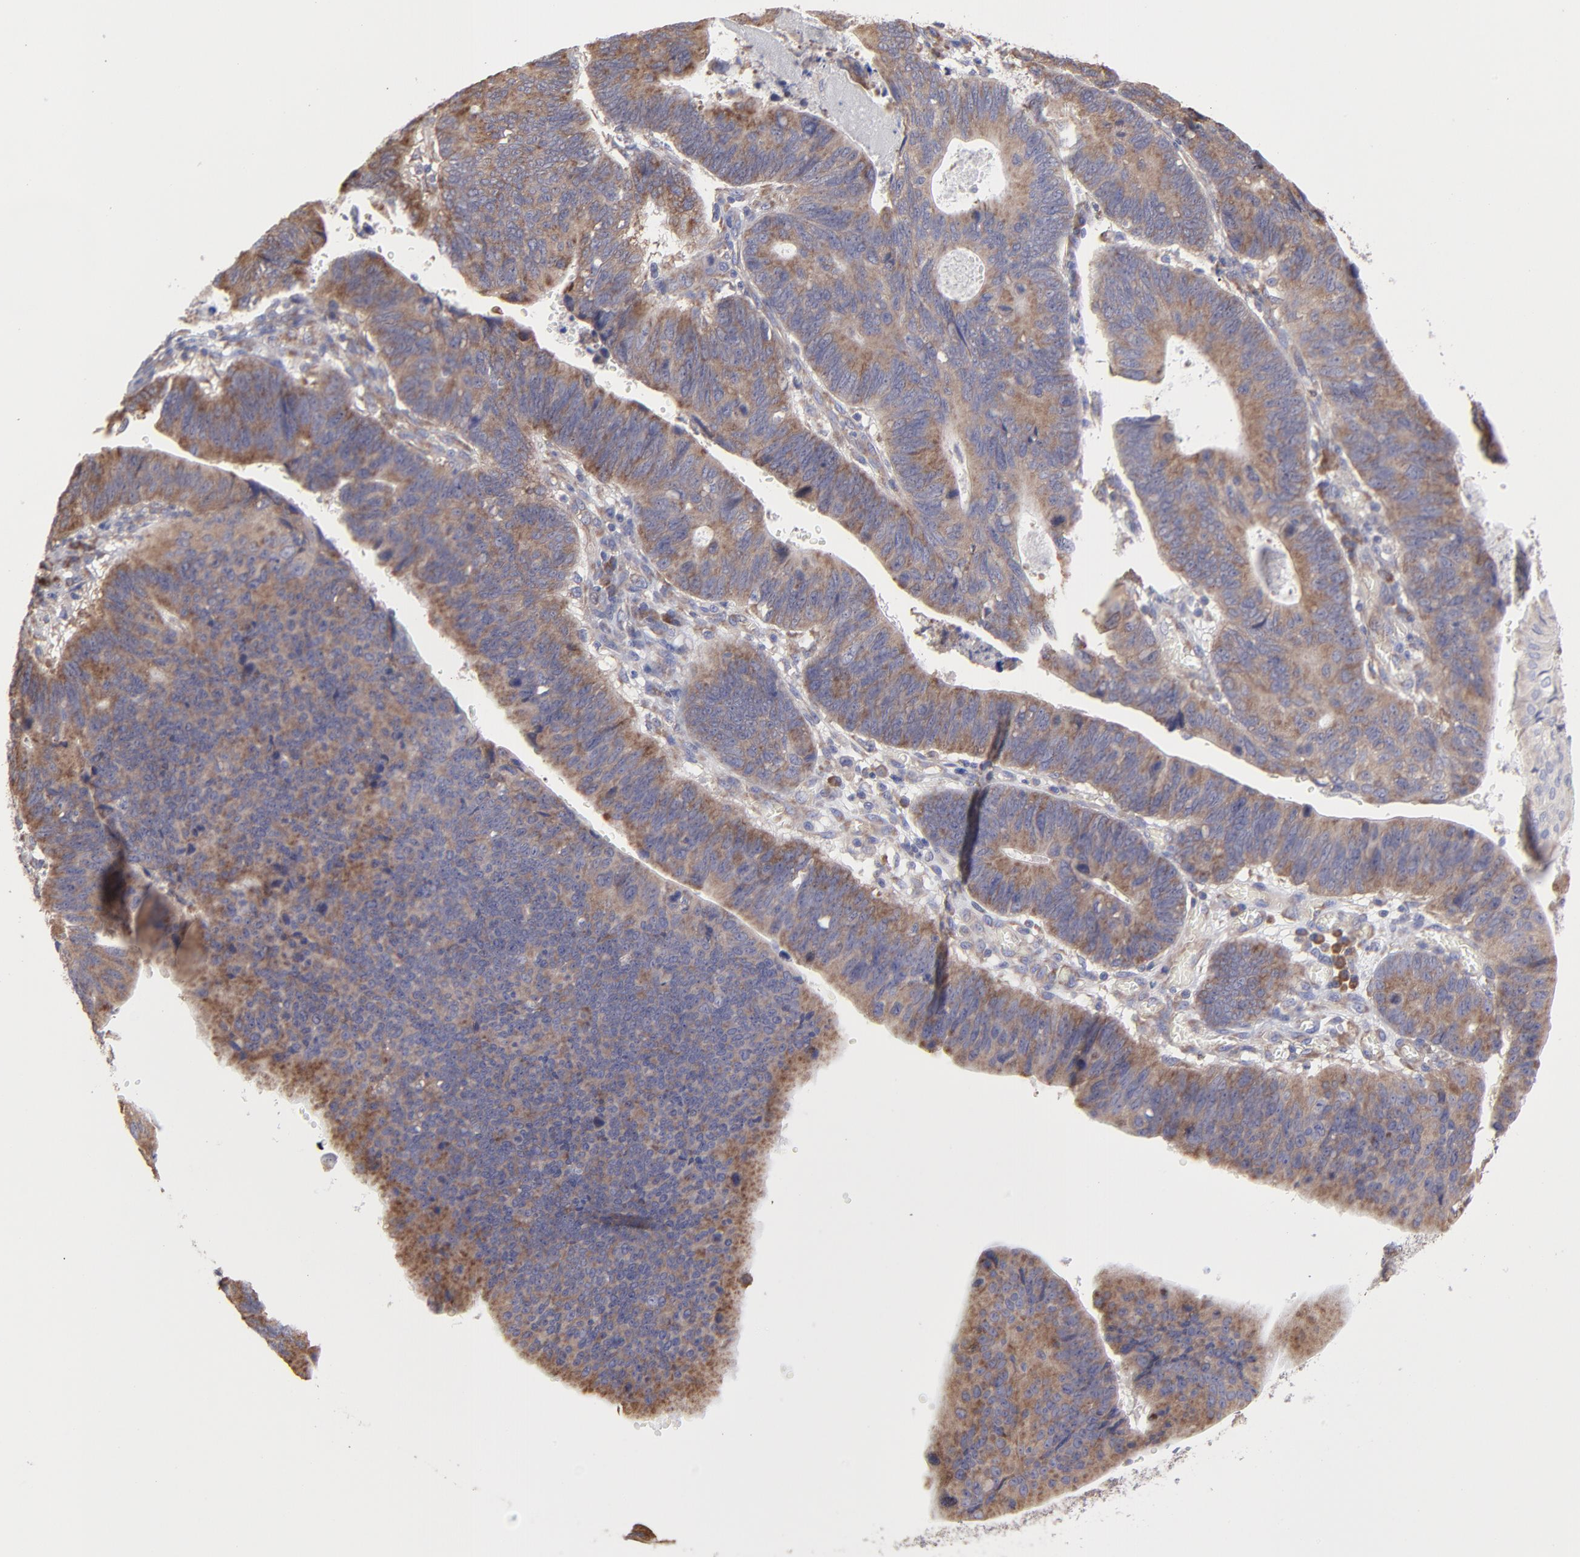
{"staining": {"intensity": "moderate", "quantity": ">75%", "location": "cytoplasmic/membranous"}, "tissue": "stomach cancer", "cell_type": "Tumor cells", "image_type": "cancer", "snomed": [{"axis": "morphology", "description": "Adenocarcinoma, NOS"}, {"axis": "topography", "description": "Stomach"}], "caption": "Adenocarcinoma (stomach) stained with a protein marker shows moderate staining in tumor cells.", "gene": "RPLP0", "patient": {"sex": "male", "age": 59}}